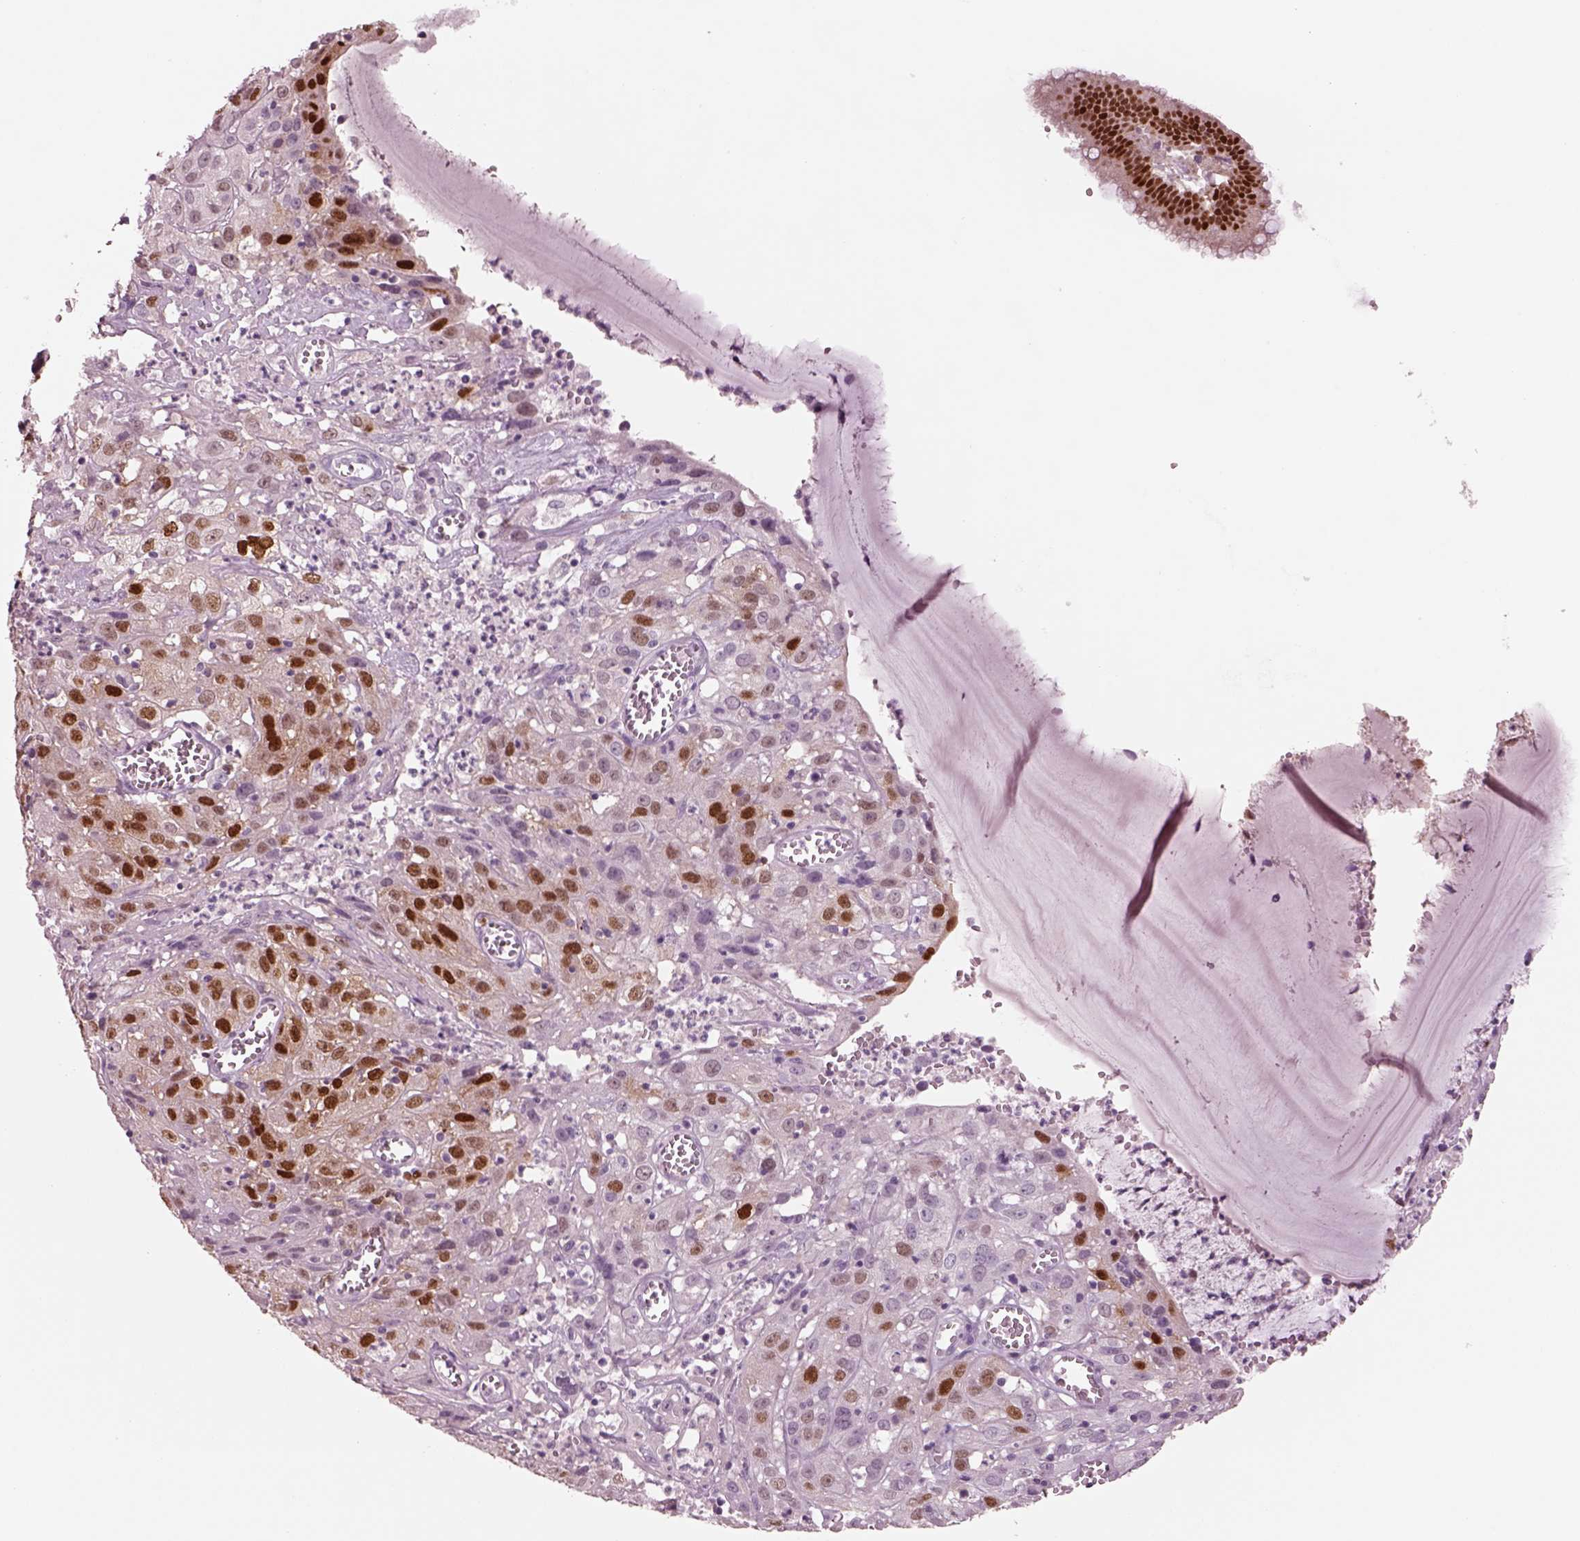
{"staining": {"intensity": "strong", "quantity": "25%-75%", "location": "nuclear"}, "tissue": "cervical cancer", "cell_type": "Tumor cells", "image_type": "cancer", "snomed": [{"axis": "morphology", "description": "Squamous cell carcinoma, NOS"}, {"axis": "topography", "description": "Cervix"}], "caption": "A brown stain labels strong nuclear staining of a protein in squamous cell carcinoma (cervical) tumor cells. (Brightfield microscopy of DAB IHC at high magnification).", "gene": "SOX9", "patient": {"sex": "female", "age": 32}}